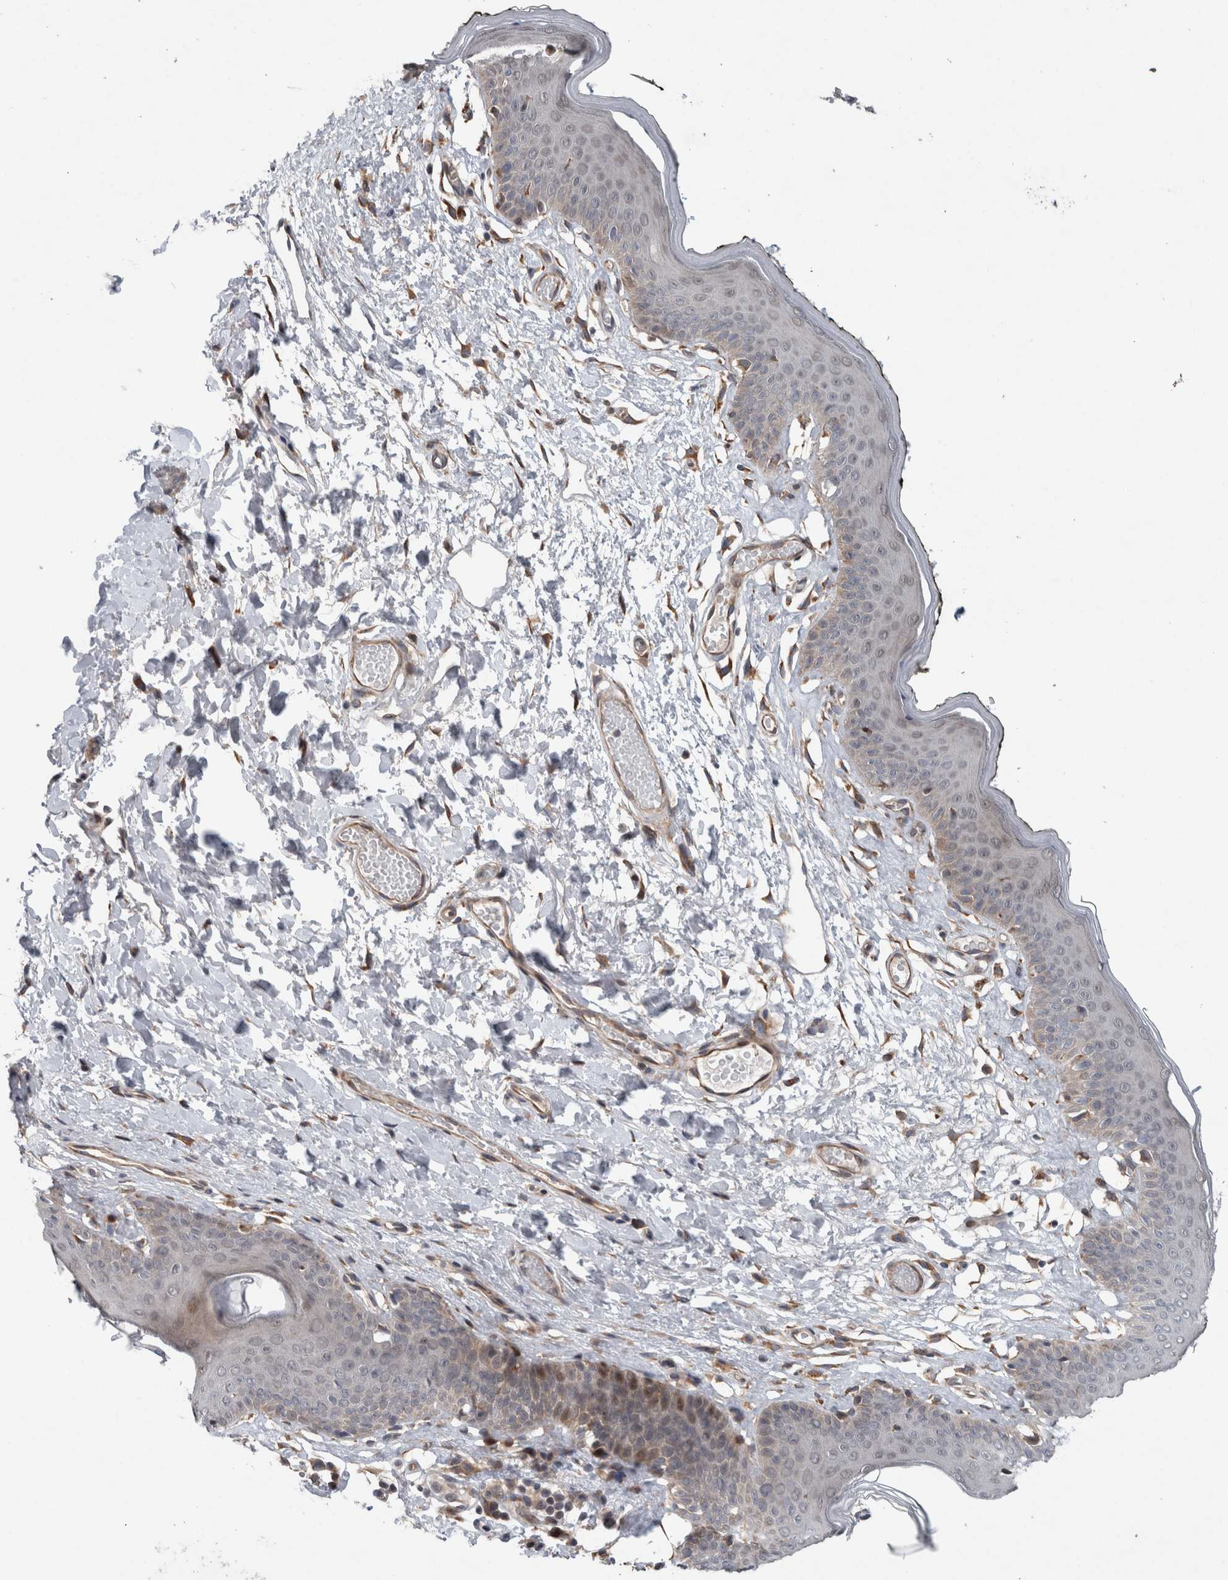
{"staining": {"intensity": "weak", "quantity": "25%-75%", "location": "cytoplasmic/membranous,nuclear"}, "tissue": "skin", "cell_type": "Epidermal cells", "image_type": "normal", "snomed": [{"axis": "morphology", "description": "Normal tissue, NOS"}, {"axis": "morphology", "description": "Inflammation, NOS"}, {"axis": "topography", "description": "Vulva"}], "caption": "Protein analysis of unremarkable skin reveals weak cytoplasmic/membranous,nuclear expression in approximately 25%-75% of epidermal cells.", "gene": "GIMAP6", "patient": {"sex": "female", "age": 84}}